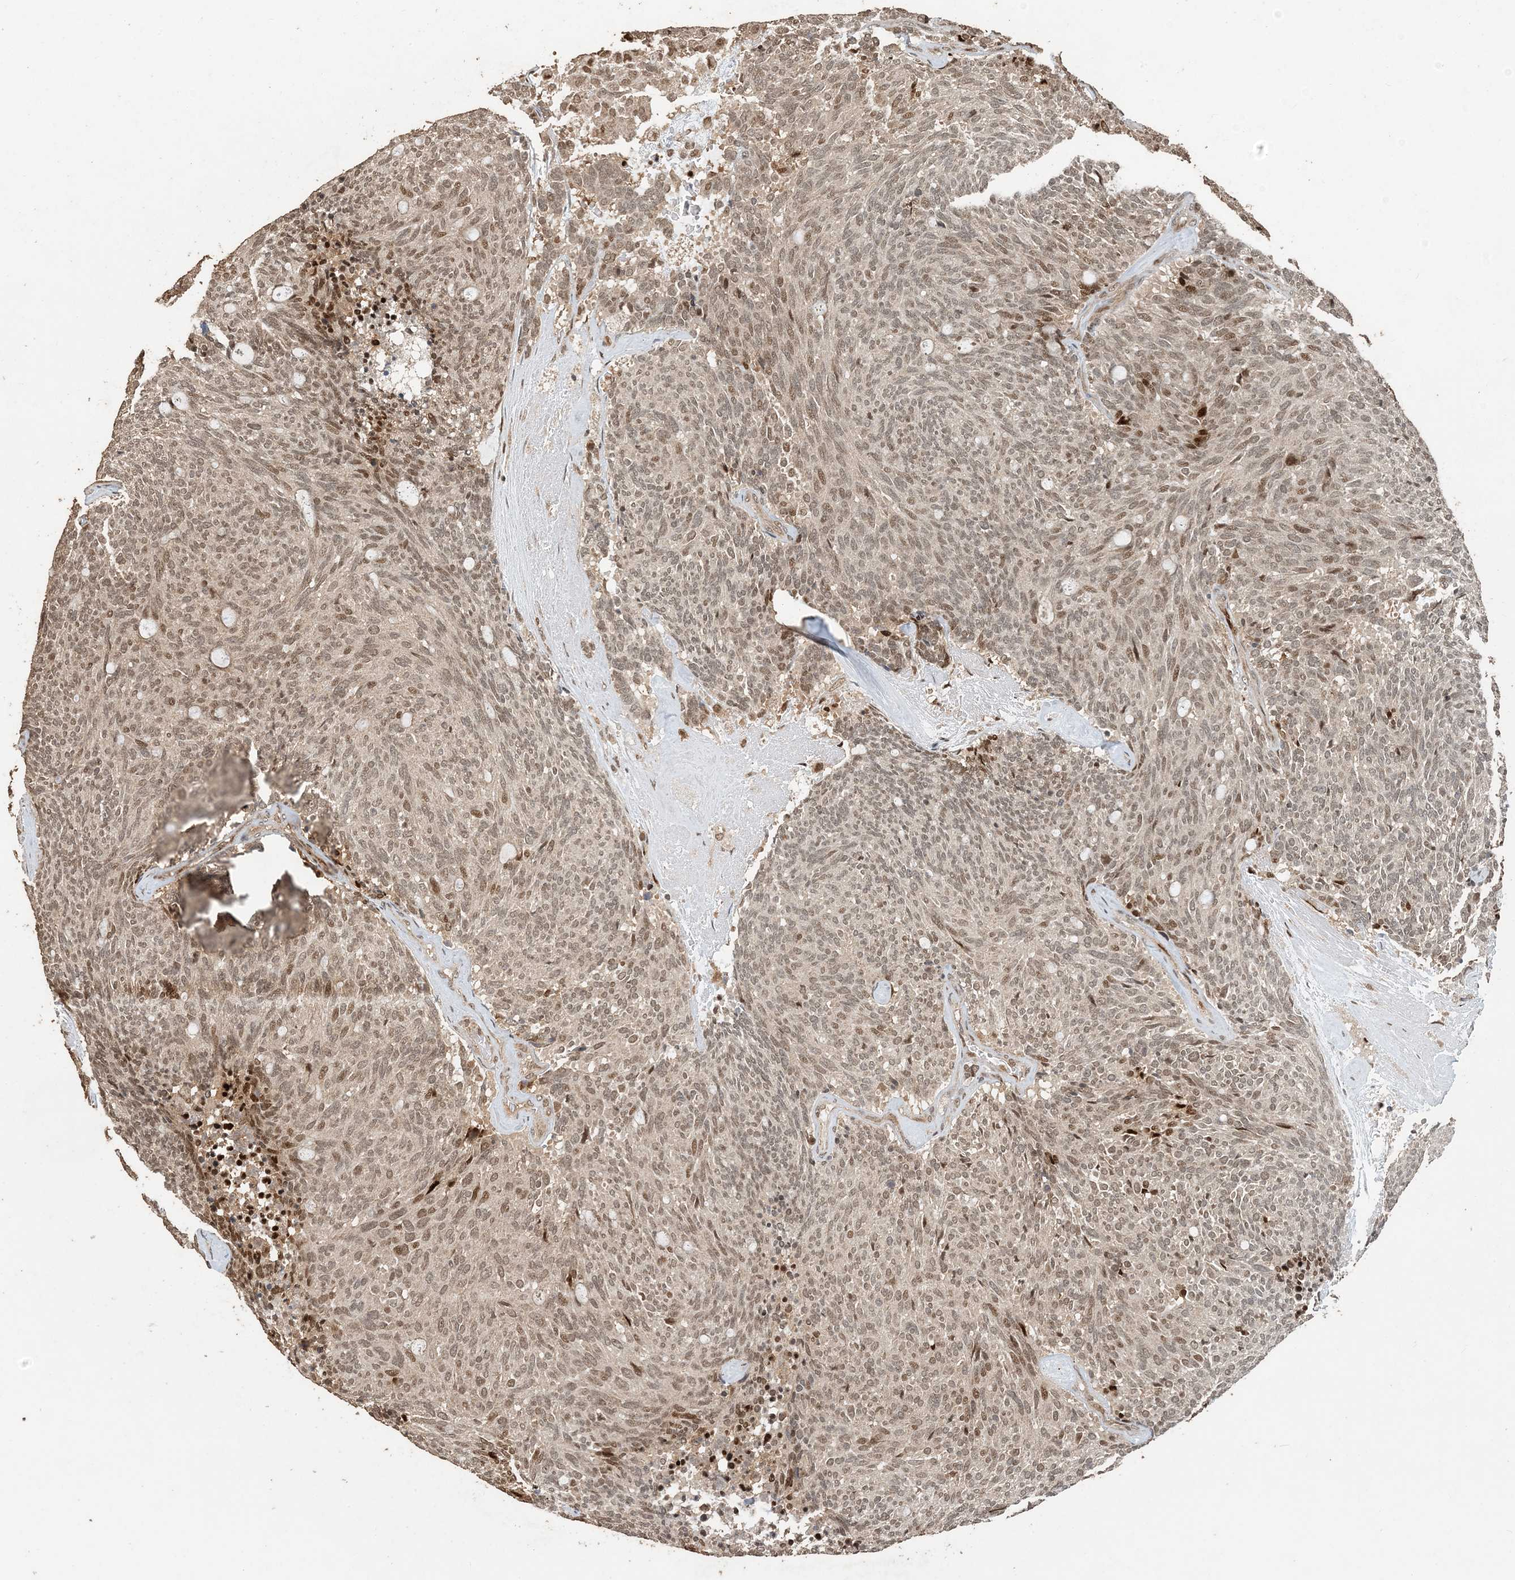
{"staining": {"intensity": "moderate", "quantity": ">75%", "location": "nuclear"}, "tissue": "carcinoid", "cell_type": "Tumor cells", "image_type": "cancer", "snomed": [{"axis": "morphology", "description": "Carcinoid, malignant, NOS"}, {"axis": "topography", "description": "Pancreas"}], "caption": "Carcinoid (malignant) stained with a brown dye demonstrates moderate nuclear positive positivity in approximately >75% of tumor cells.", "gene": "ATP13A2", "patient": {"sex": "female", "age": 54}}